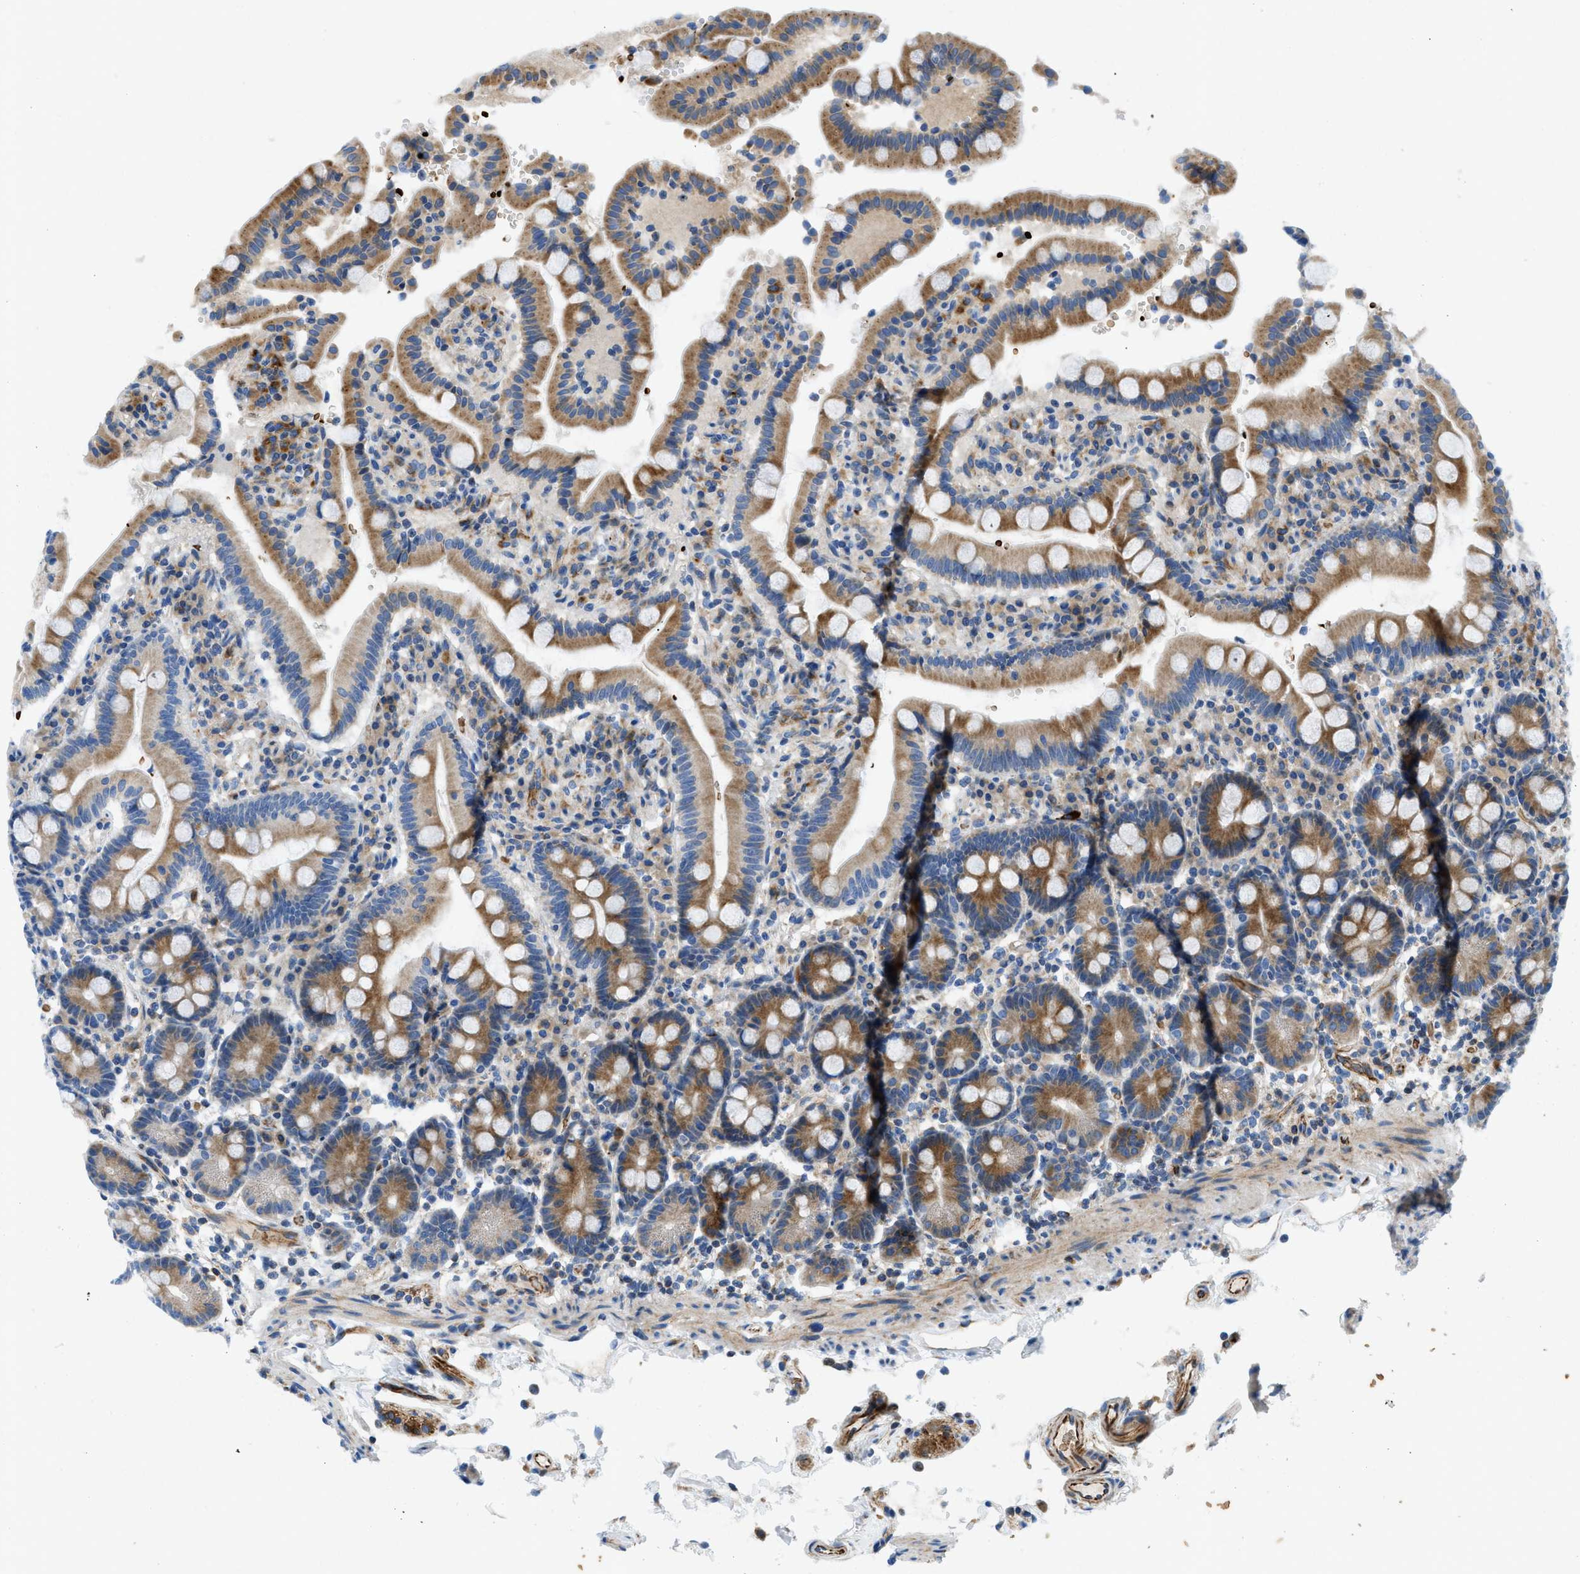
{"staining": {"intensity": "moderate", "quantity": ">75%", "location": "cytoplasmic/membranous"}, "tissue": "duodenum", "cell_type": "Glandular cells", "image_type": "normal", "snomed": [{"axis": "morphology", "description": "Normal tissue, NOS"}, {"axis": "topography", "description": "Small intestine, NOS"}], "caption": "Immunohistochemical staining of benign human duodenum demonstrates >75% levels of moderate cytoplasmic/membranous protein staining in approximately >75% of glandular cells.", "gene": "ZNF831", "patient": {"sex": "female", "age": 71}}